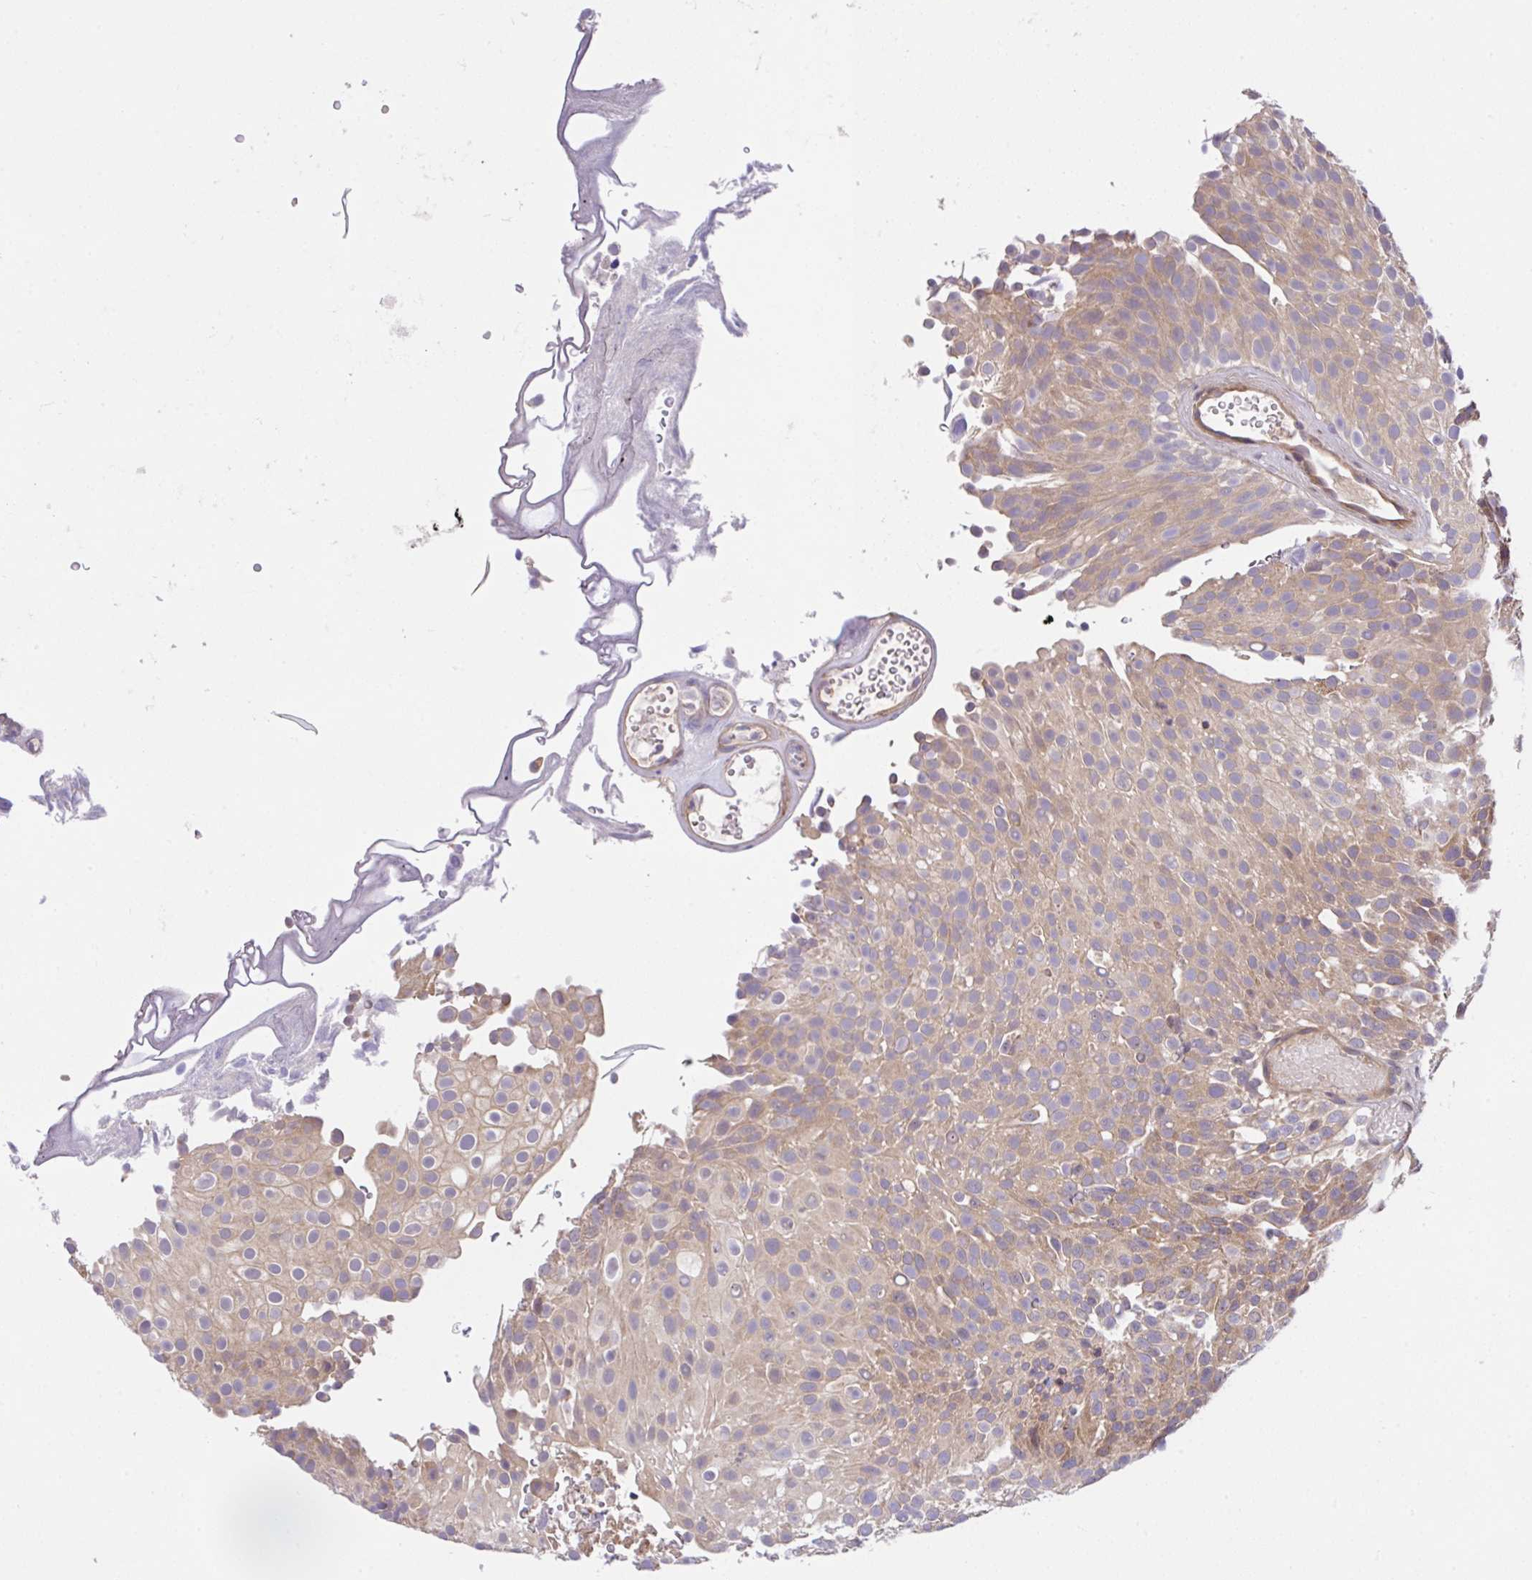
{"staining": {"intensity": "weak", "quantity": ">75%", "location": "cytoplasmic/membranous"}, "tissue": "urothelial cancer", "cell_type": "Tumor cells", "image_type": "cancer", "snomed": [{"axis": "morphology", "description": "Urothelial carcinoma, Low grade"}, {"axis": "topography", "description": "Urinary bladder"}], "caption": "Low-grade urothelial carcinoma stained for a protein exhibits weak cytoplasmic/membranous positivity in tumor cells.", "gene": "UBE4A", "patient": {"sex": "male", "age": 78}}